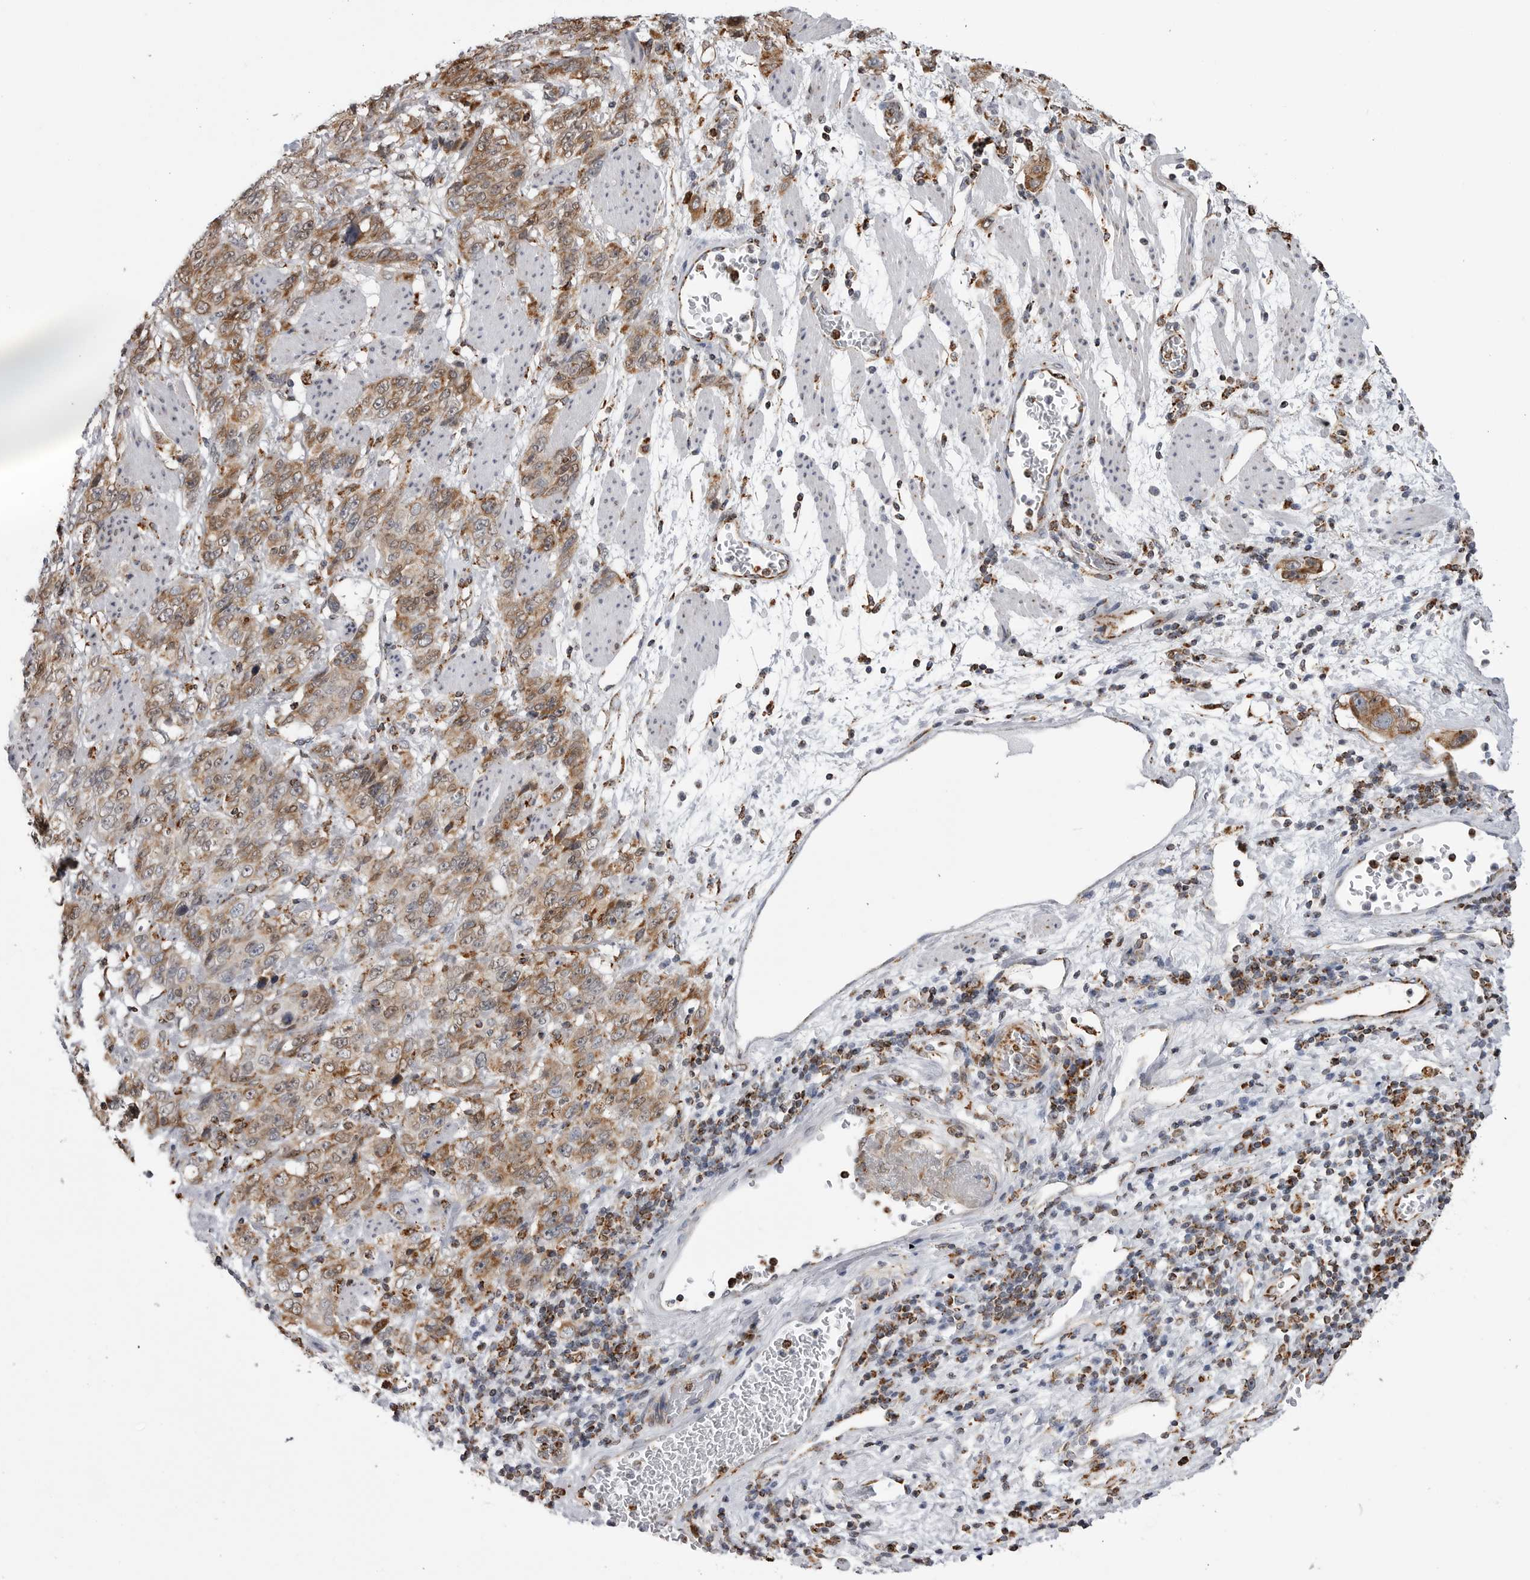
{"staining": {"intensity": "moderate", "quantity": ">75%", "location": "cytoplasmic/membranous"}, "tissue": "stomach cancer", "cell_type": "Tumor cells", "image_type": "cancer", "snomed": [{"axis": "morphology", "description": "Adenocarcinoma, NOS"}, {"axis": "topography", "description": "Stomach"}], "caption": "IHC histopathology image of human stomach cancer stained for a protein (brown), which demonstrates medium levels of moderate cytoplasmic/membranous expression in approximately >75% of tumor cells.", "gene": "COX5A", "patient": {"sex": "male", "age": 48}}